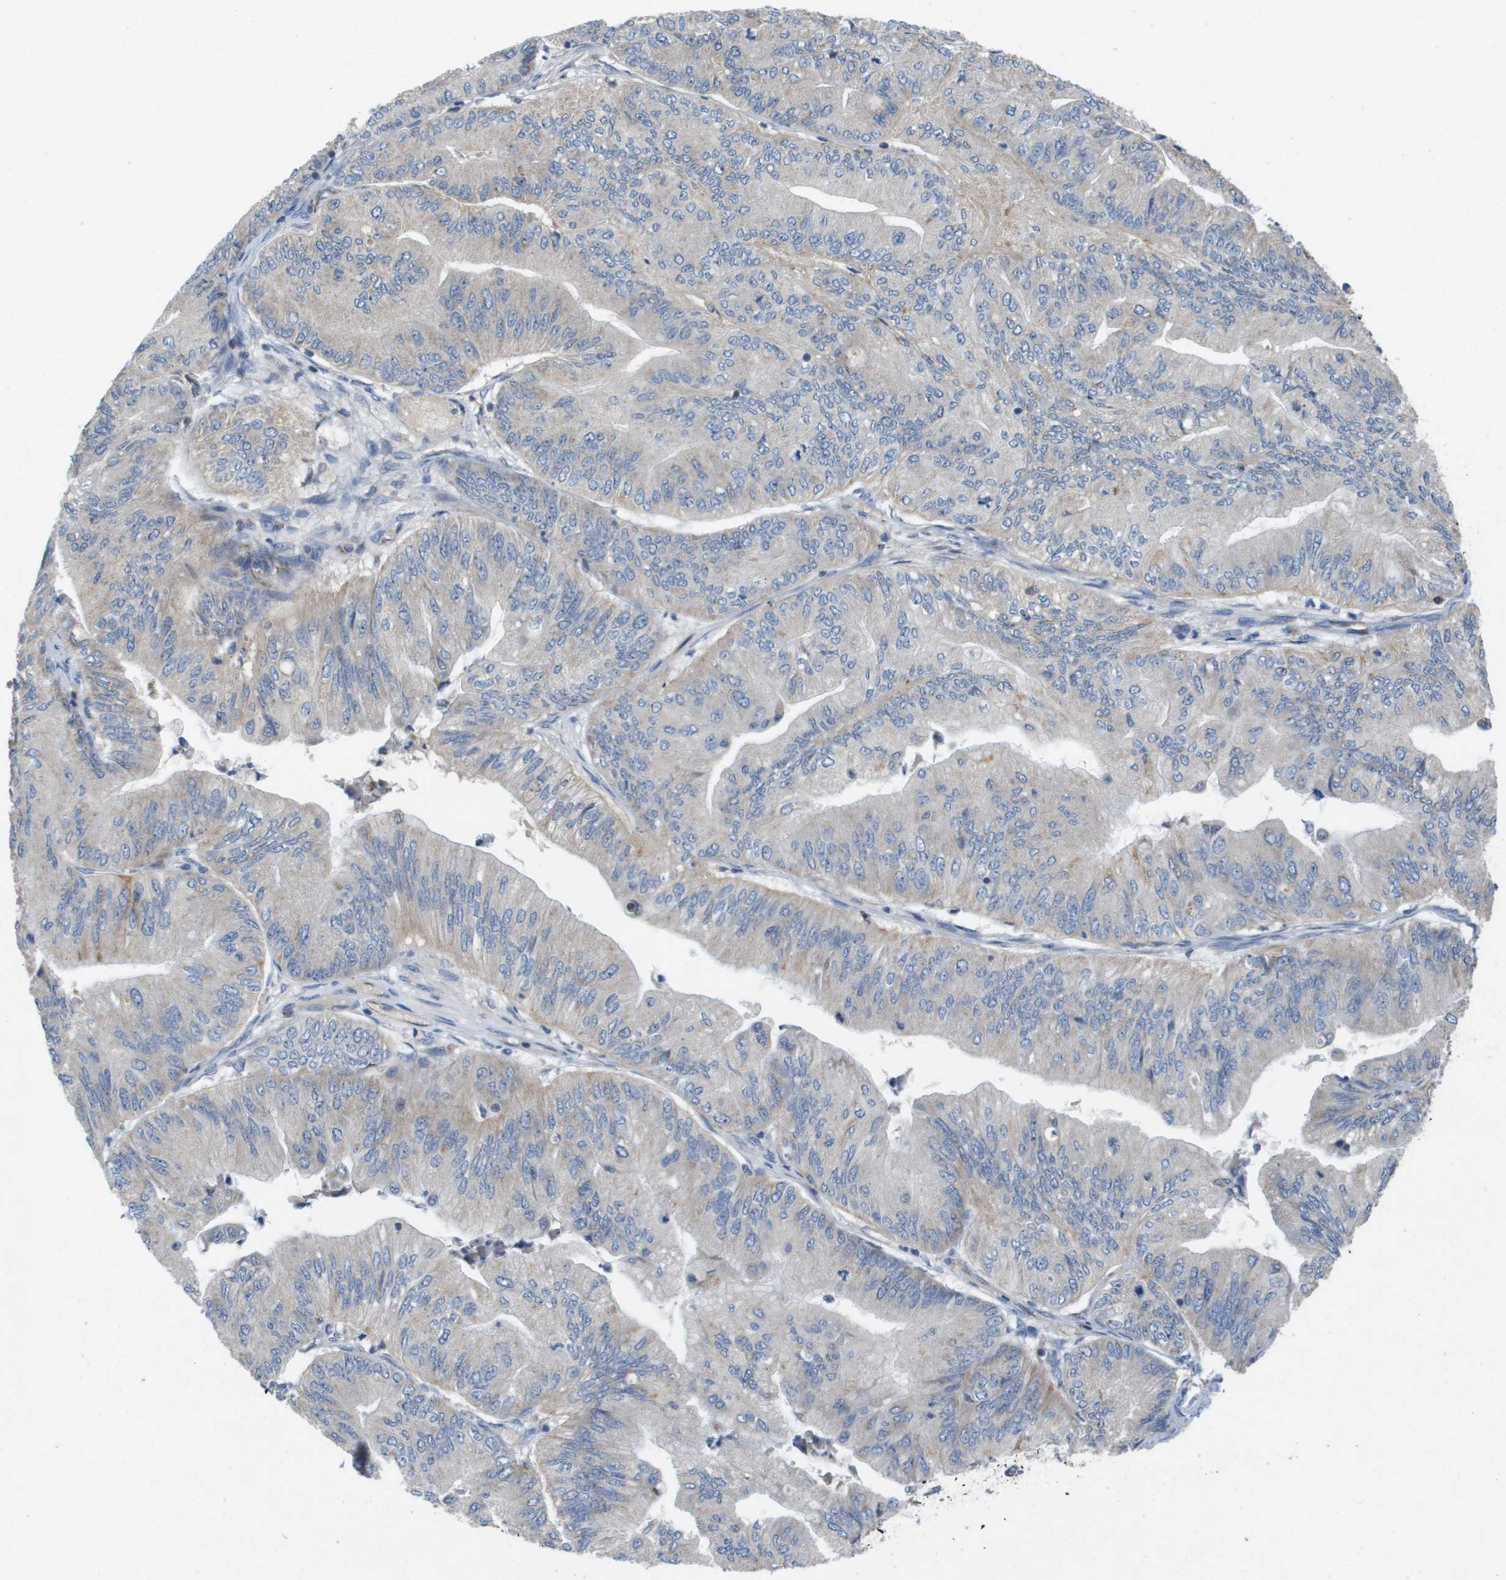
{"staining": {"intensity": "negative", "quantity": "none", "location": "none"}, "tissue": "ovarian cancer", "cell_type": "Tumor cells", "image_type": "cancer", "snomed": [{"axis": "morphology", "description": "Cystadenocarcinoma, mucinous, NOS"}, {"axis": "topography", "description": "Ovary"}], "caption": "Ovarian cancer (mucinous cystadenocarcinoma) stained for a protein using IHC reveals no positivity tumor cells.", "gene": "B3GNT5", "patient": {"sex": "female", "age": 61}}